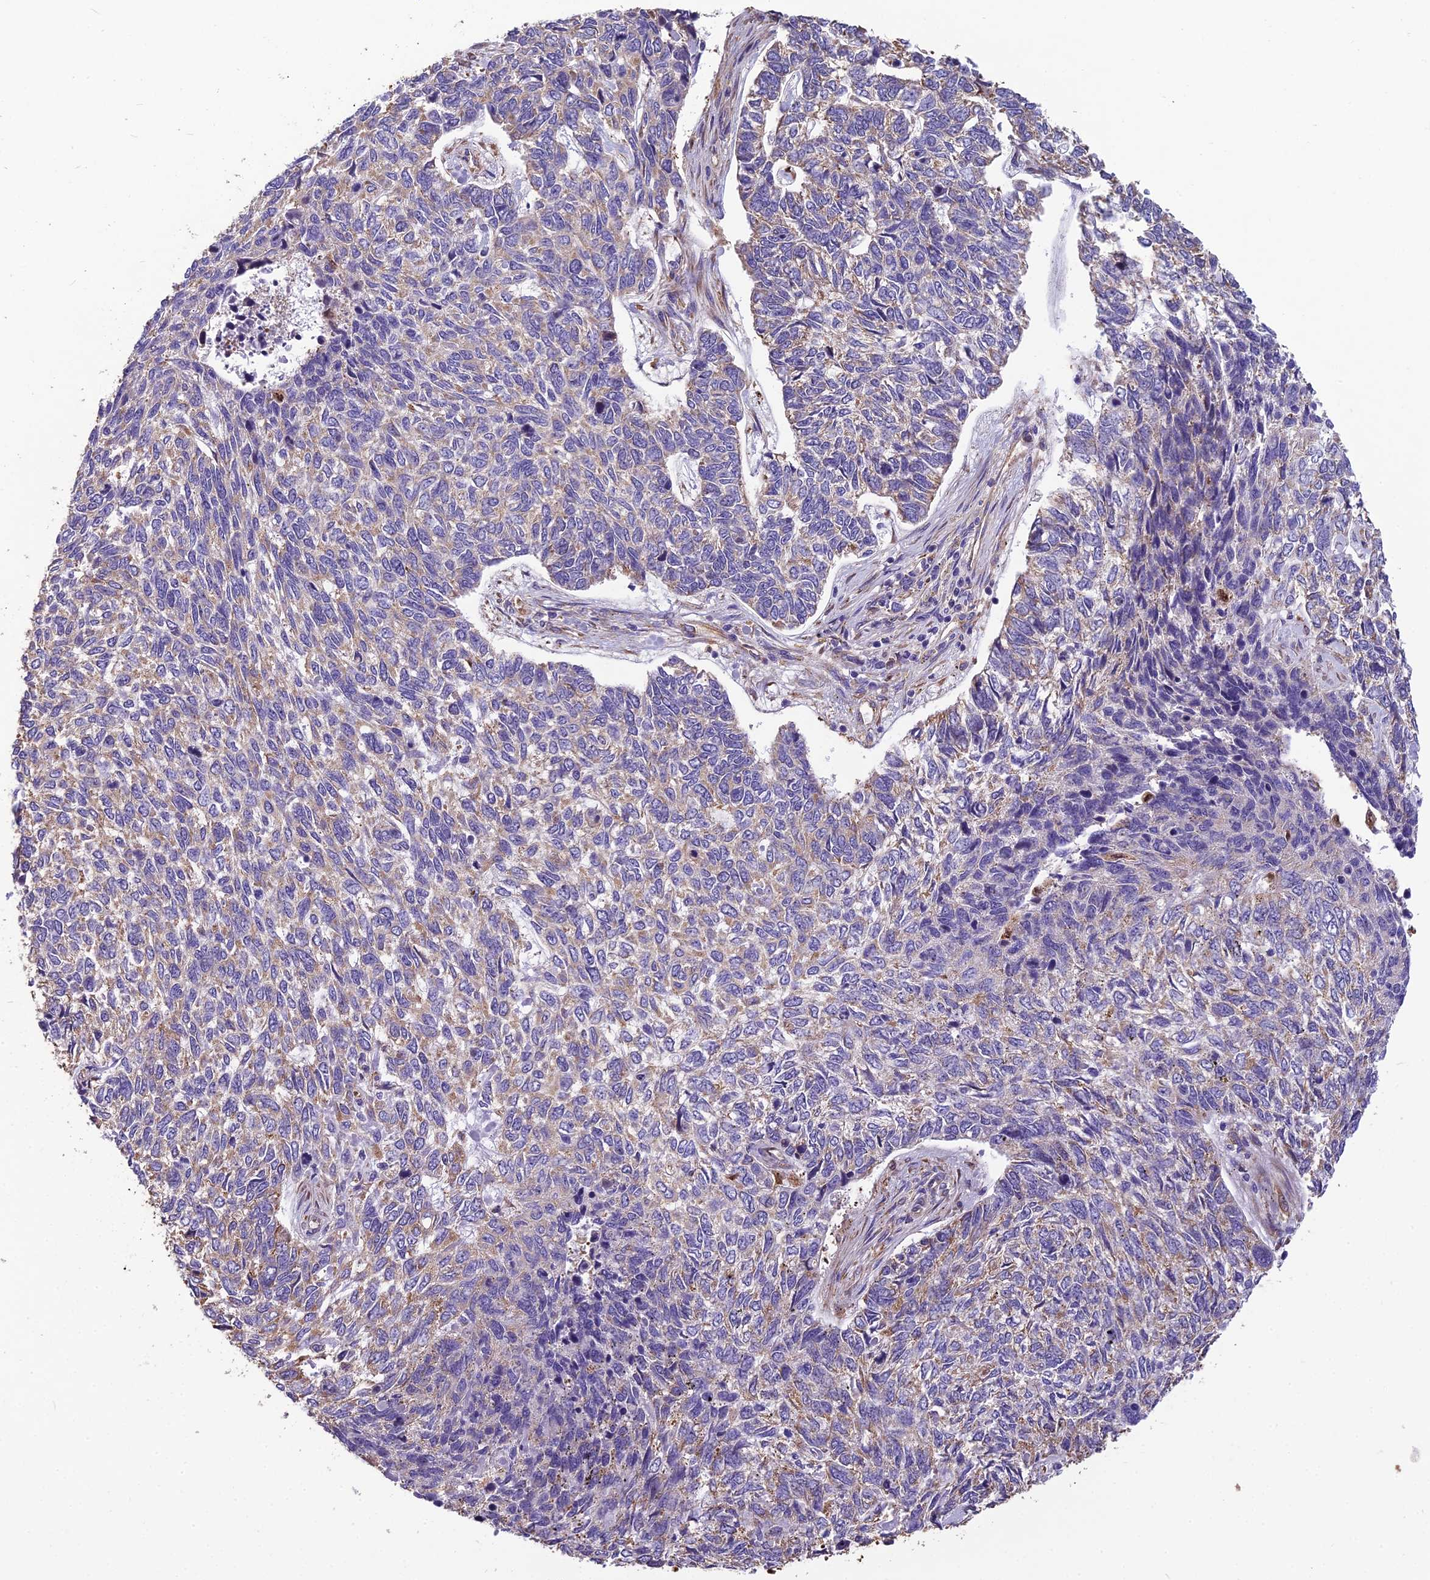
{"staining": {"intensity": "weak", "quantity": "25%-75%", "location": "cytoplasmic/membranous"}, "tissue": "skin cancer", "cell_type": "Tumor cells", "image_type": "cancer", "snomed": [{"axis": "morphology", "description": "Basal cell carcinoma"}, {"axis": "topography", "description": "Skin"}], "caption": "This image shows IHC staining of human skin basal cell carcinoma, with low weak cytoplasmic/membranous staining in approximately 25%-75% of tumor cells.", "gene": "SPDL1", "patient": {"sex": "female", "age": 65}}